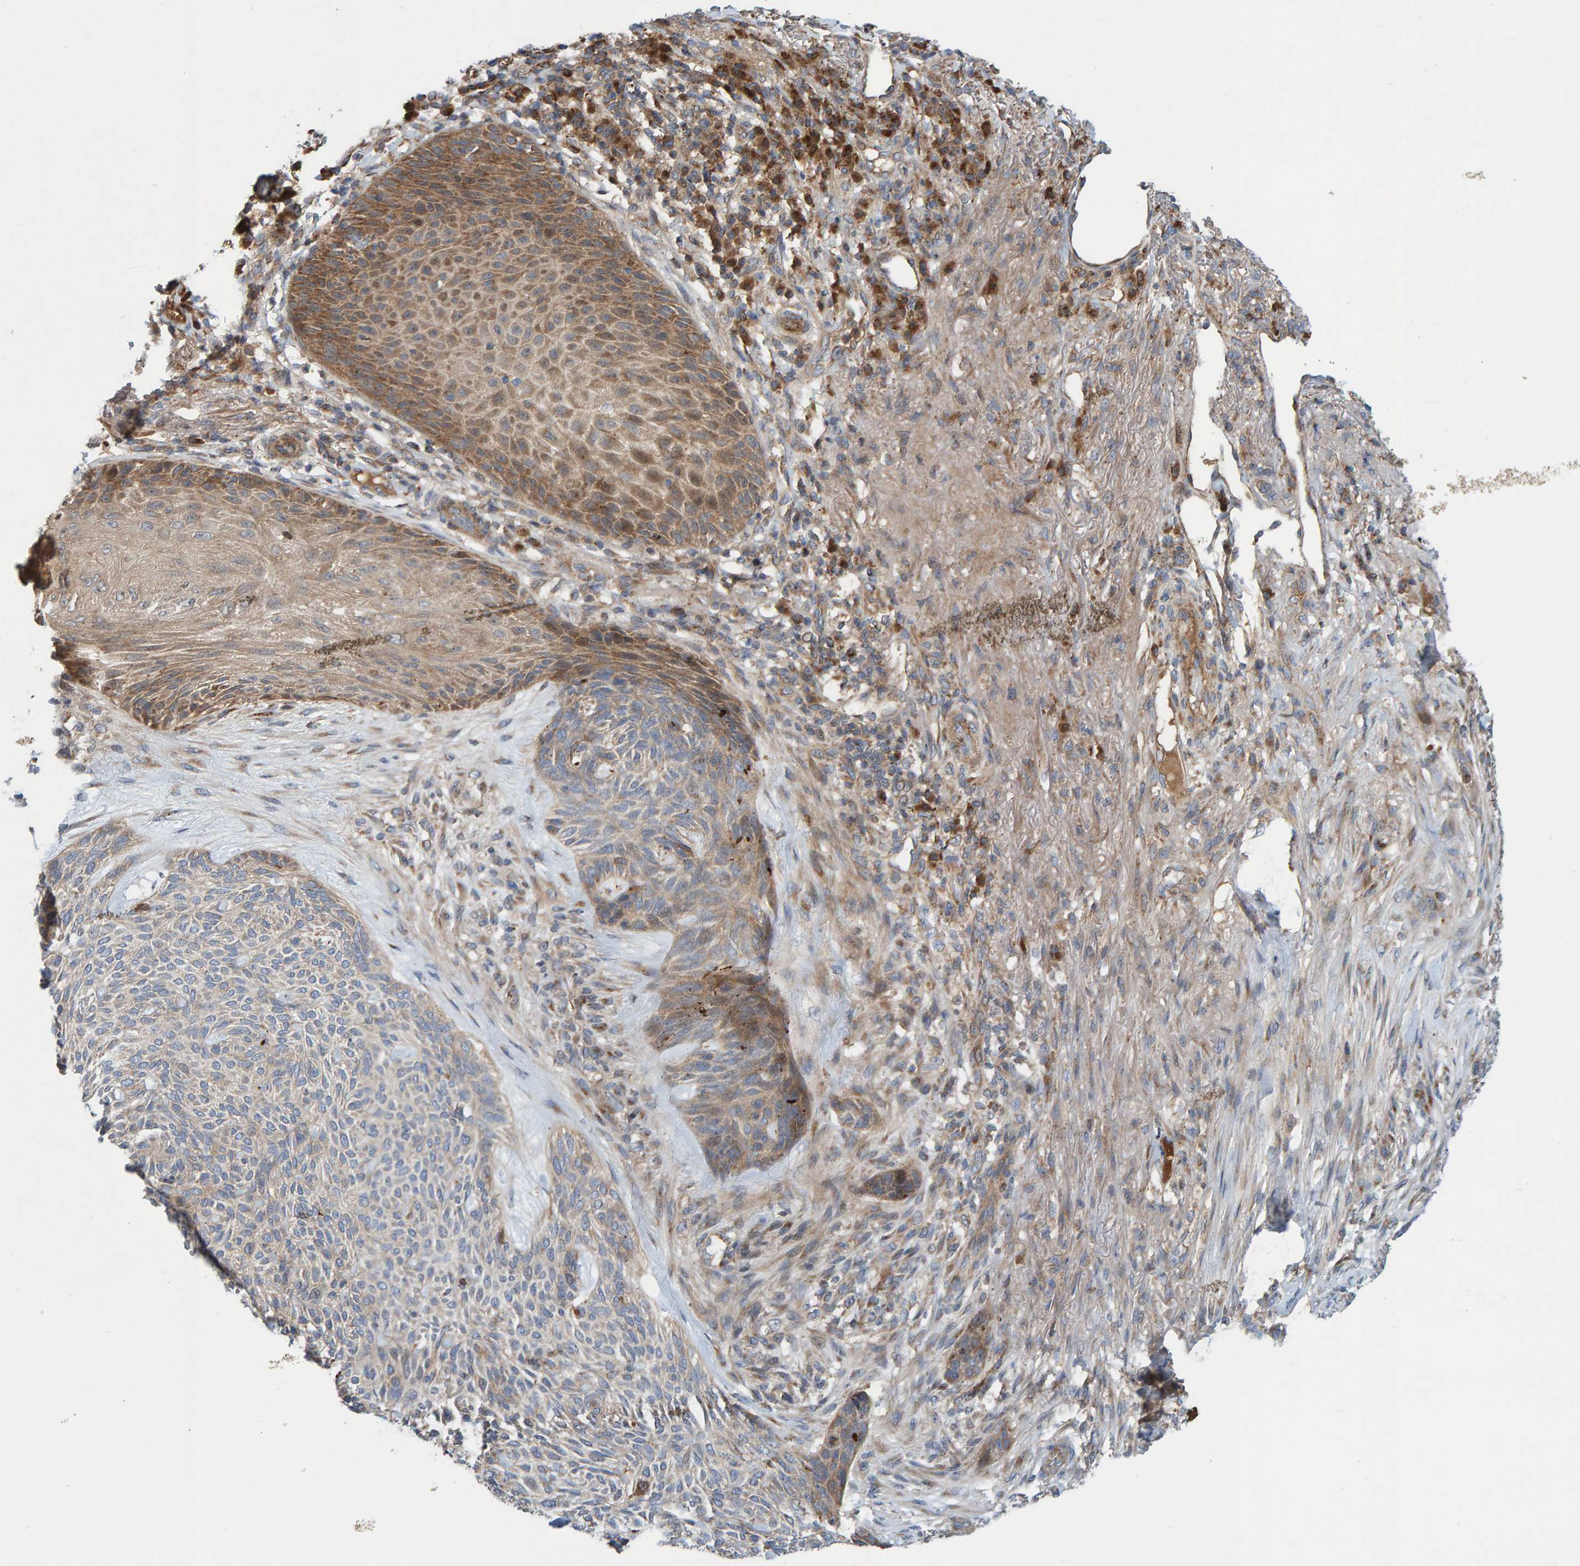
{"staining": {"intensity": "moderate", "quantity": "<25%", "location": "cytoplasmic/membranous"}, "tissue": "skin cancer", "cell_type": "Tumor cells", "image_type": "cancer", "snomed": [{"axis": "morphology", "description": "Basal cell carcinoma"}, {"axis": "topography", "description": "Skin"}], "caption": "Protein positivity by IHC exhibits moderate cytoplasmic/membranous expression in approximately <25% of tumor cells in skin cancer.", "gene": "KIAA0753", "patient": {"sex": "male", "age": 55}}